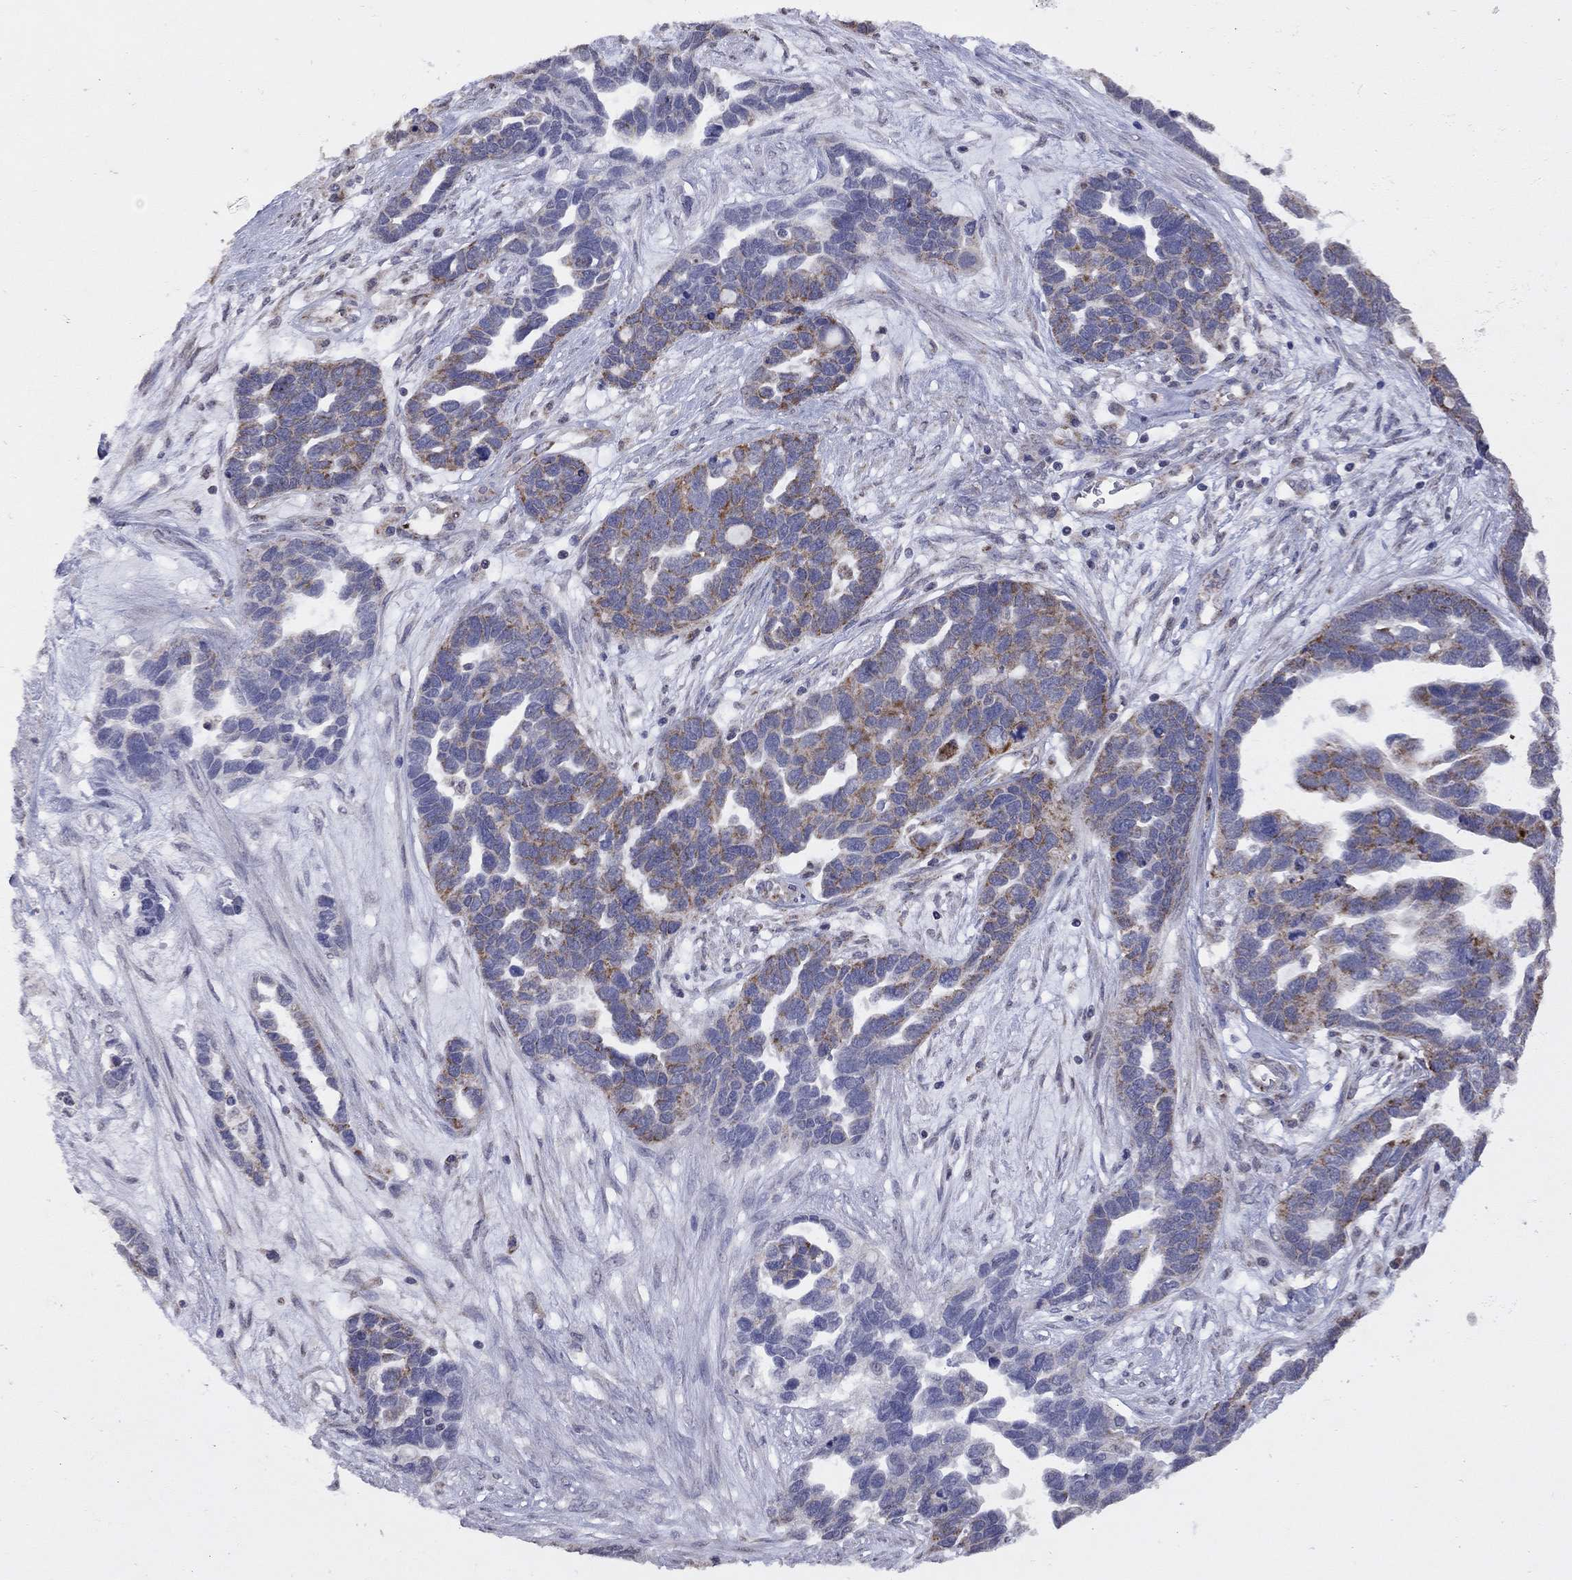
{"staining": {"intensity": "strong", "quantity": "<25%", "location": "cytoplasmic/membranous"}, "tissue": "ovarian cancer", "cell_type": "Tumor cells", "image_type": "cancer", "snomed": [{"axis": "morphology", "description": "Cystadenocarcinoma, serous, NOS"}, {"axis": "topography", "description": "Ovary"}], "caption": "IHC (DAB (3,3'-diaminobenzidine)) staining of human ovarian serous cystadenocarcinoma demonstrates strong cytoplasmic/membranous protein positivity in approximately <25% of tumor cells. The staining is performed using DAB (3,3'-diaminobenzidine) brown chromogen to label protein expression. The nuclei are counter-stained blue using hematoxylin.", "gene": "NDUFB1", "patient": {"sex": "female", "age": 54}}